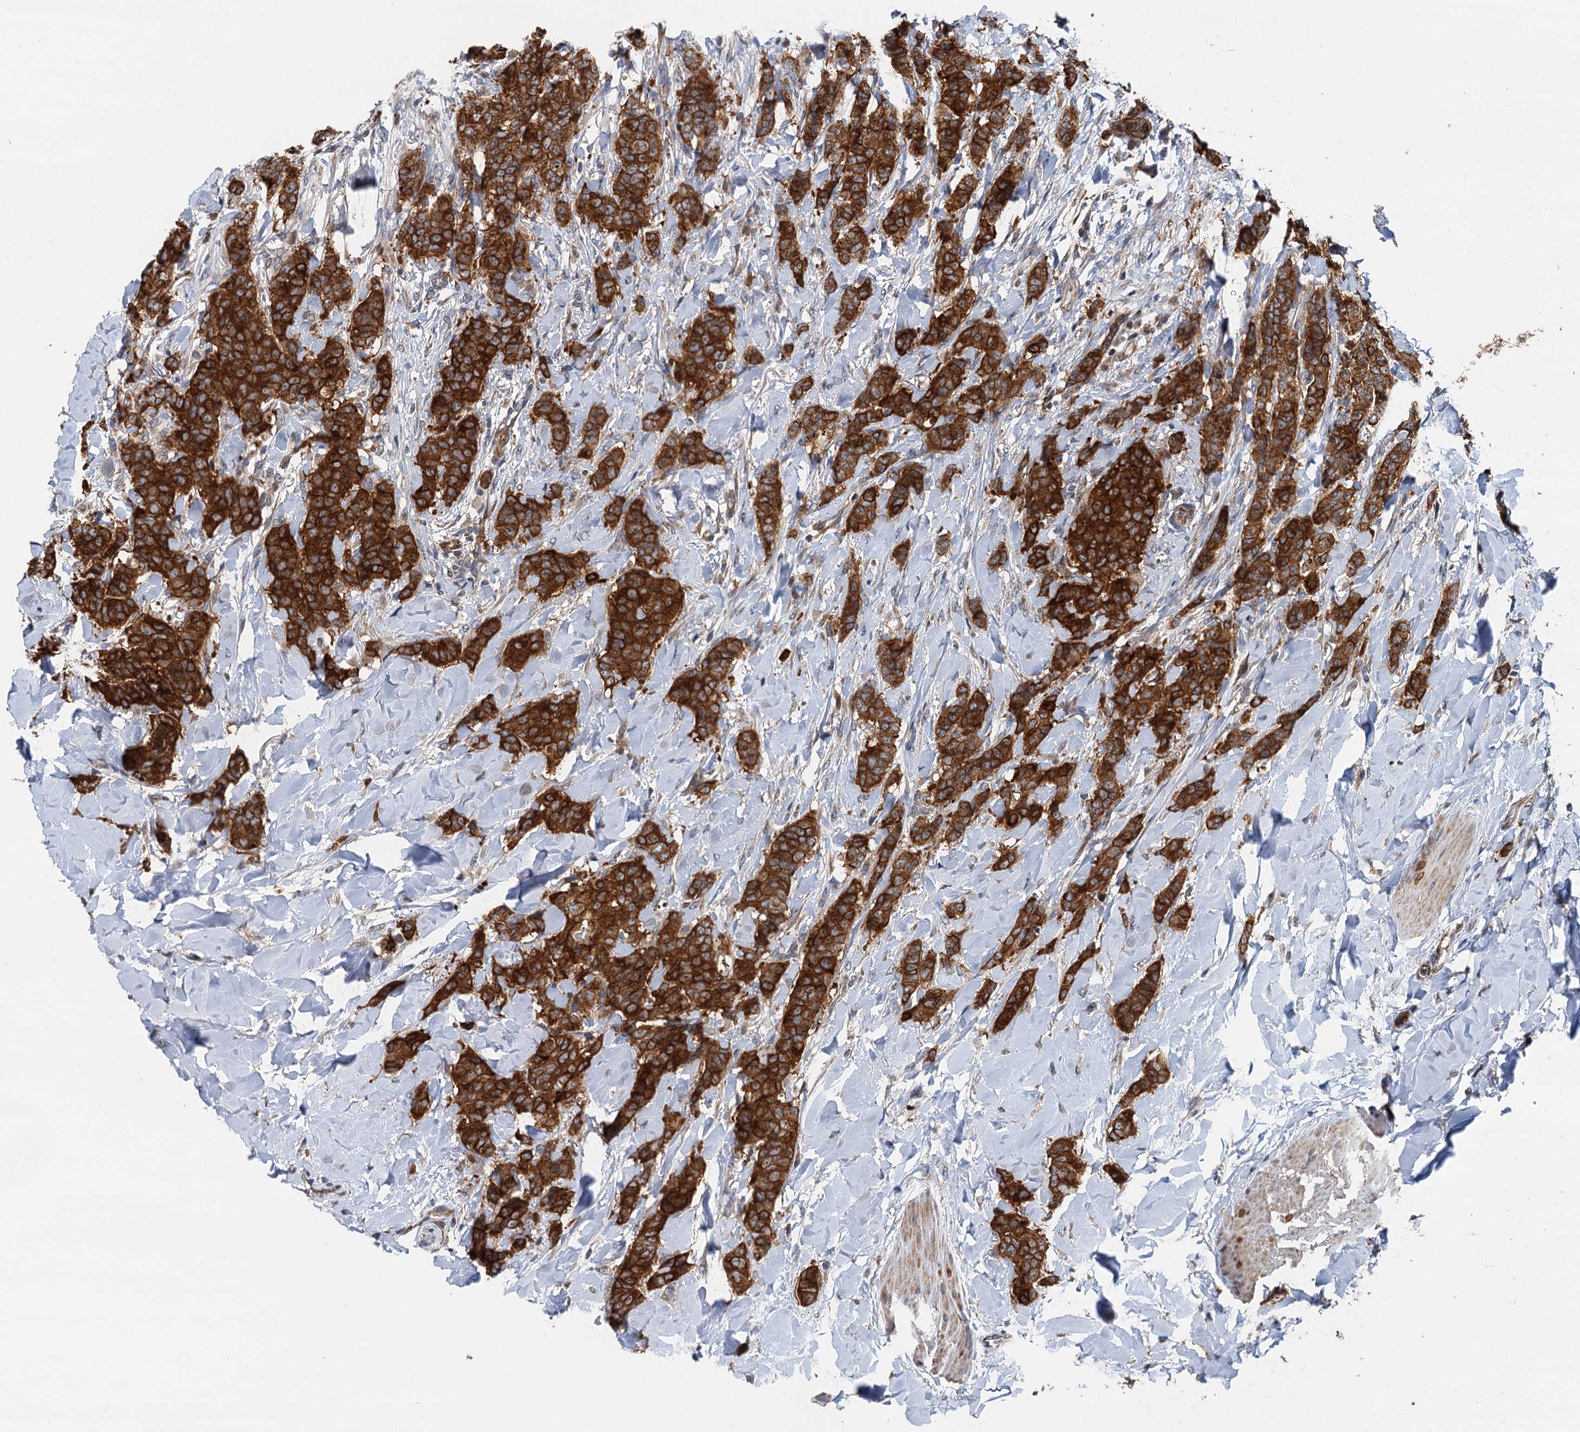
{"staining": {"intensity": "strong", "quantity": ">75%", "location": "cytoplasmic/membranous"}, "tissue": "breast cancer", "cell_type": "Tumor cells", "image_type": "cancer", "snomed": [{"axis": "morphology", "description": "Duct carcinoma"}, {"axis": "topography", "description": "Breast"}], "caption": "IHC histopathology image of human breast cancer (intraductal carcinoma) stained for a protein (brown), which displays high levels of strong cytoplasmic/membranous staining in approximately >75% of tumor cells.", "gene": "LRRK2", "patient": {"sex": "female", "age": 40}}